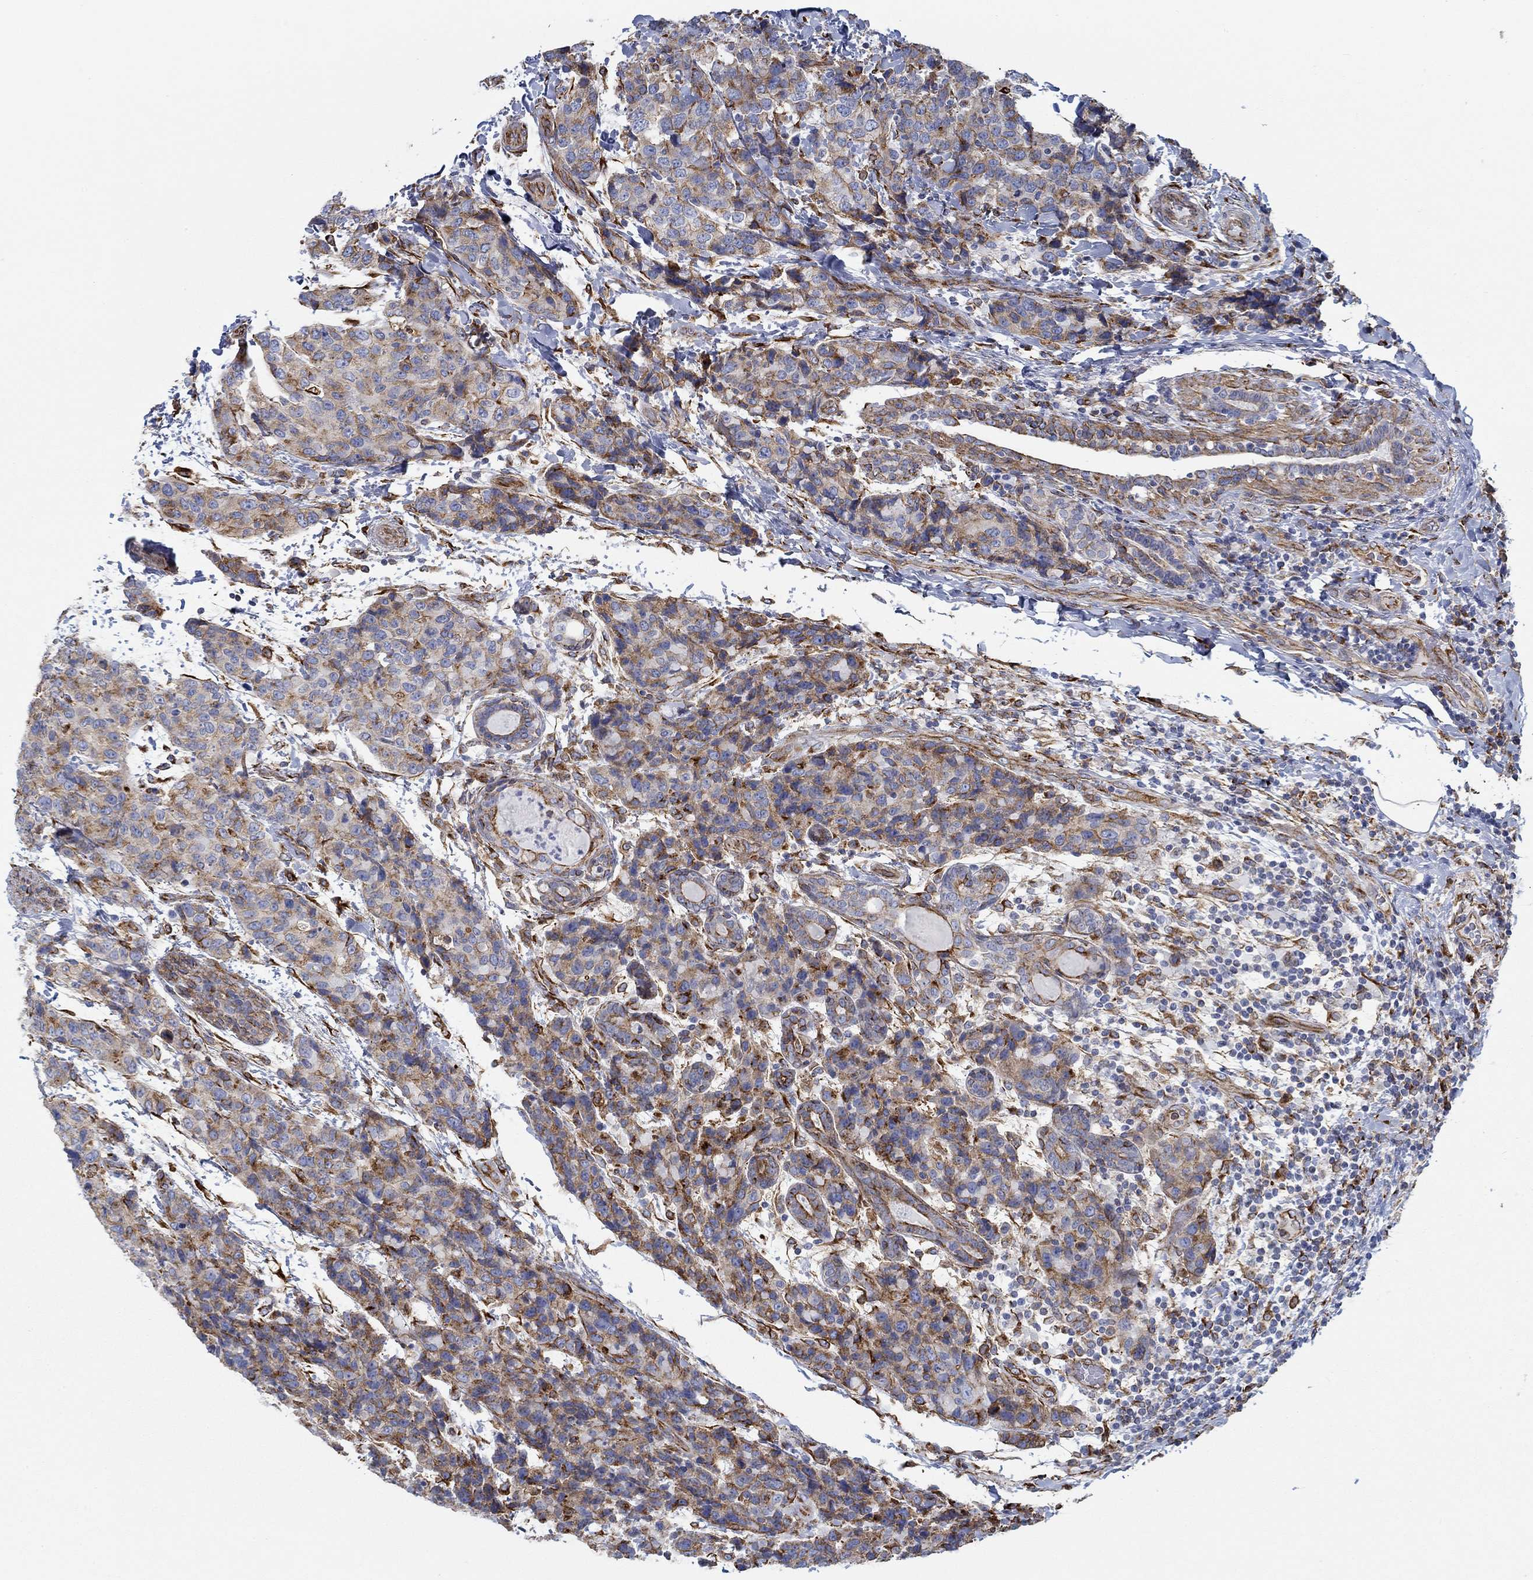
{"staining": {"intensity": "strong", "quantity": "<25%", "location": "cytoplasmic/membranous"}, "tissue": "breast cancer", "cell_type": "Tumor cells", "image_type": "cancer", "snomed": [{"axis": "morphology", "description": "Lobular carcinoma"}, {"axis": "topography", "description": "Breast"}], "caption": "IHC image of lobular carcinoma (breast) stained for a protein (brown), which reveals medium levels of strong cytoplasmic/membranous staining in about <25% of tumor cells.", "gene": "STC2", "patient": {"sex": "female", "age": 59}}